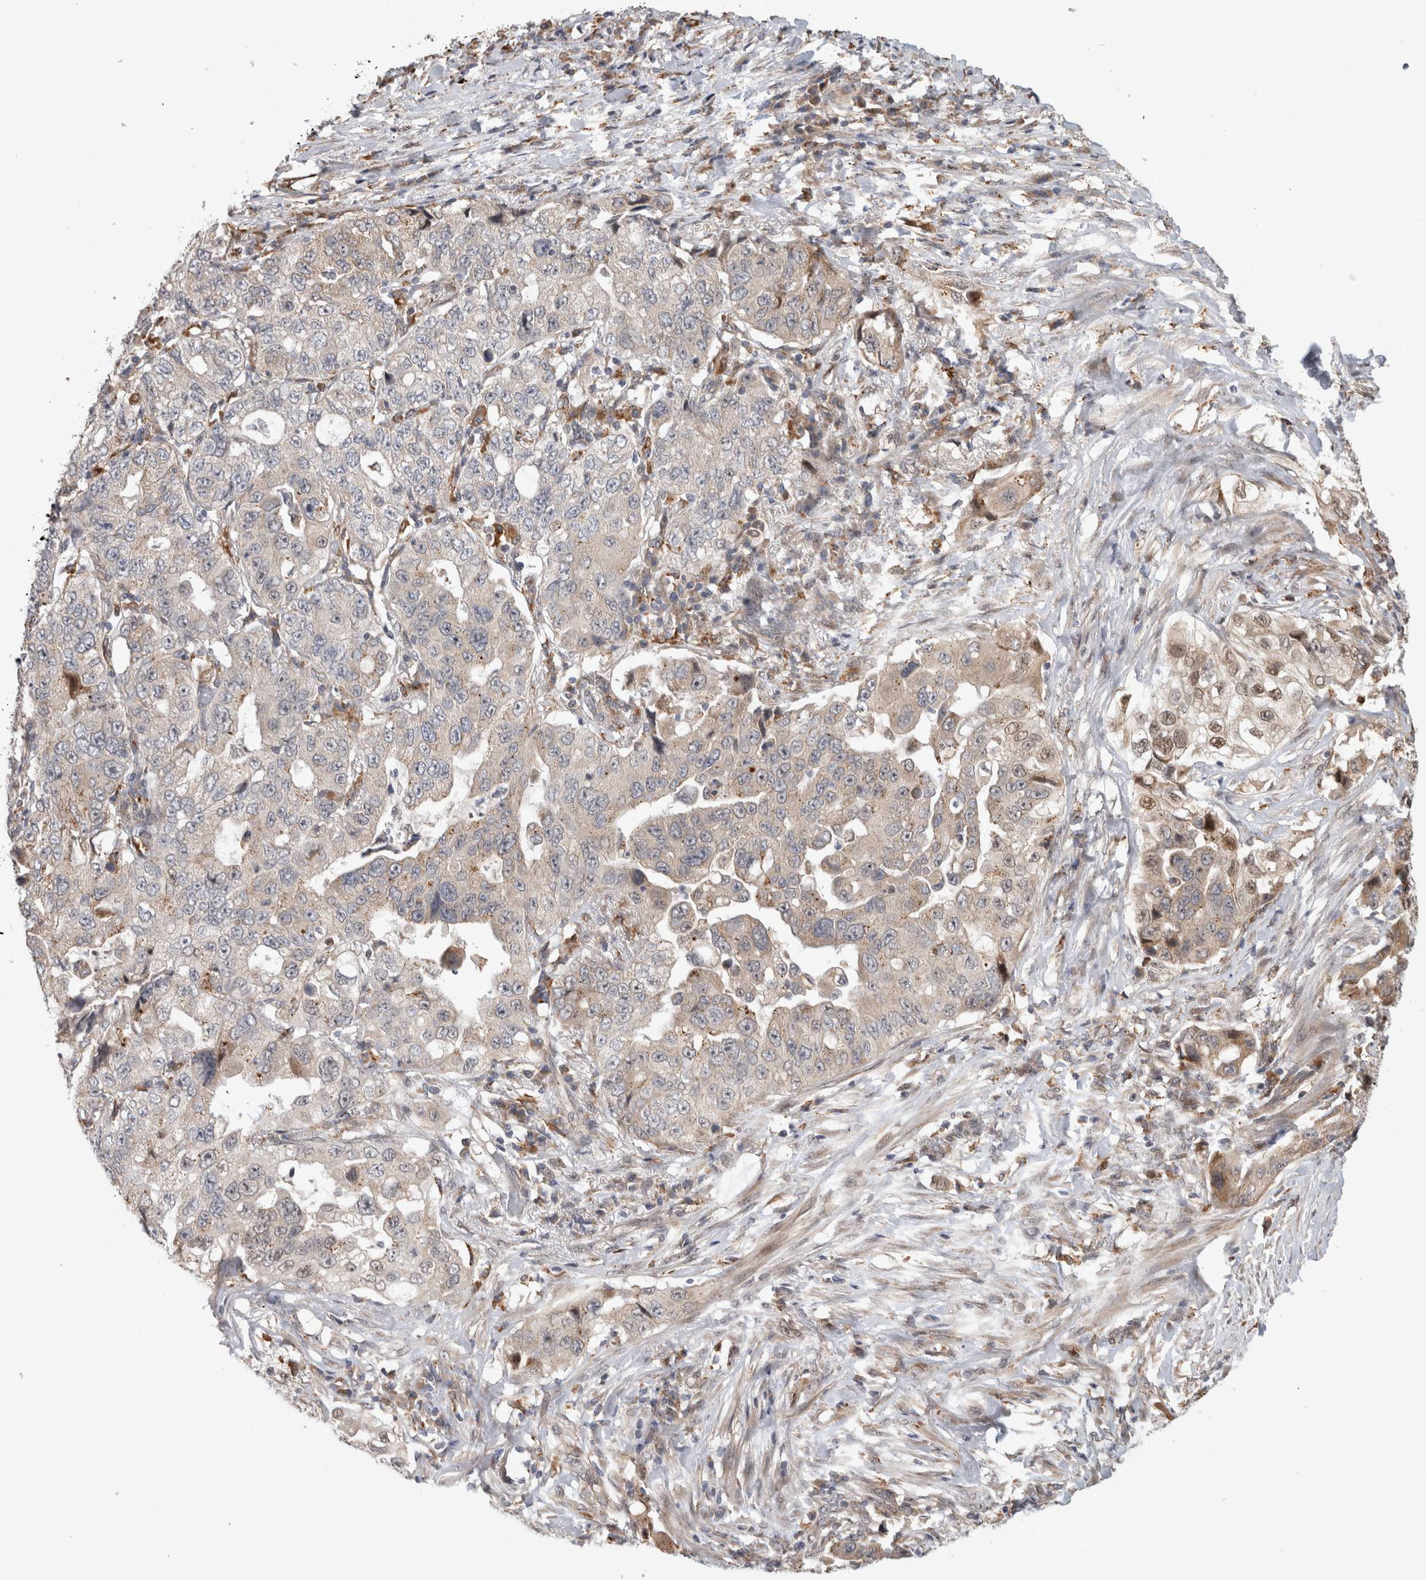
{"staining": {"intensity": "weak", "quantity": ">75%", "location": "cytoplasmic/membranous,nuclear"}, "tissue": "lung cancer", "cell_type": "Tumor cells", "image_type": "cancer", "snomed": [{"axis": "morphology", "description": "Adenocarcinoma, NOS"}, {"axis": "topography", "description": "Lung"}], "caption": "Lung adenocarcinoma stained for a protein (brown) reveals weak cytoplasmic/membranous and nuclear positive expression in approximately >75% of tumor cells.", "gene": "NAB2", "patient": {"sex": "female", "age": 51}}